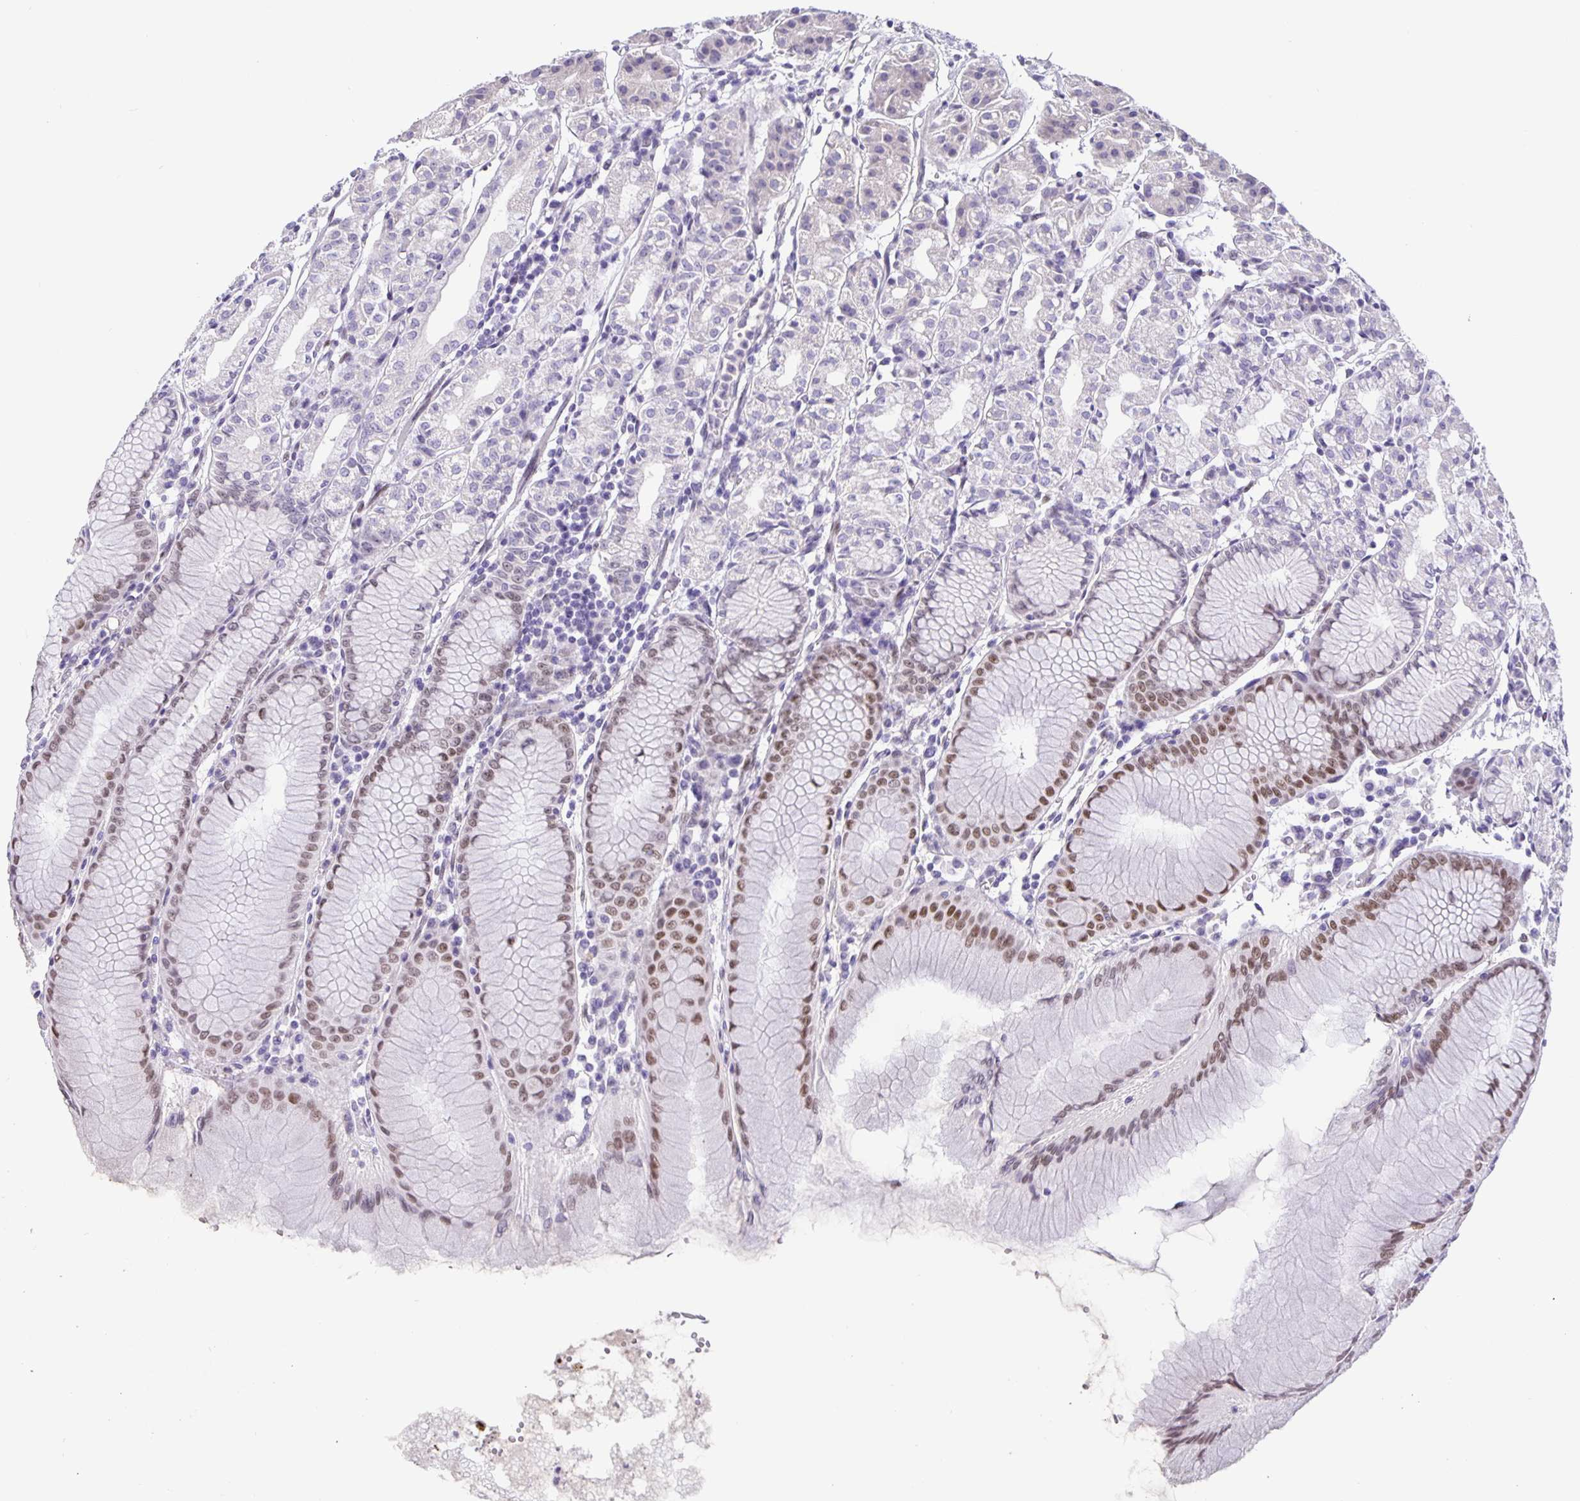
{"staining": {"intensity": "moderate", "quantity": "<25%", "location": "nuclear"}, "tissue": "stomach", "cell_type": "Glandular cells", "image_type": "normal", "snomed": [{"axis": "morphology", "description": "Normal tissue, NOS"}, {"axis": "topography", "description": "Stomach"}], "caption": "A low amount of moderate nuclear staining is identified in about <25% of glandular cells in benign stomach. (Stains: DAB (3,3'-diaminobenzidine) in brown, nuclei in blue, Microscopy: brightfield microscopy at high magnification).", "gene": "FOSL2", "patient": {"sex": "female", "age": 57}}